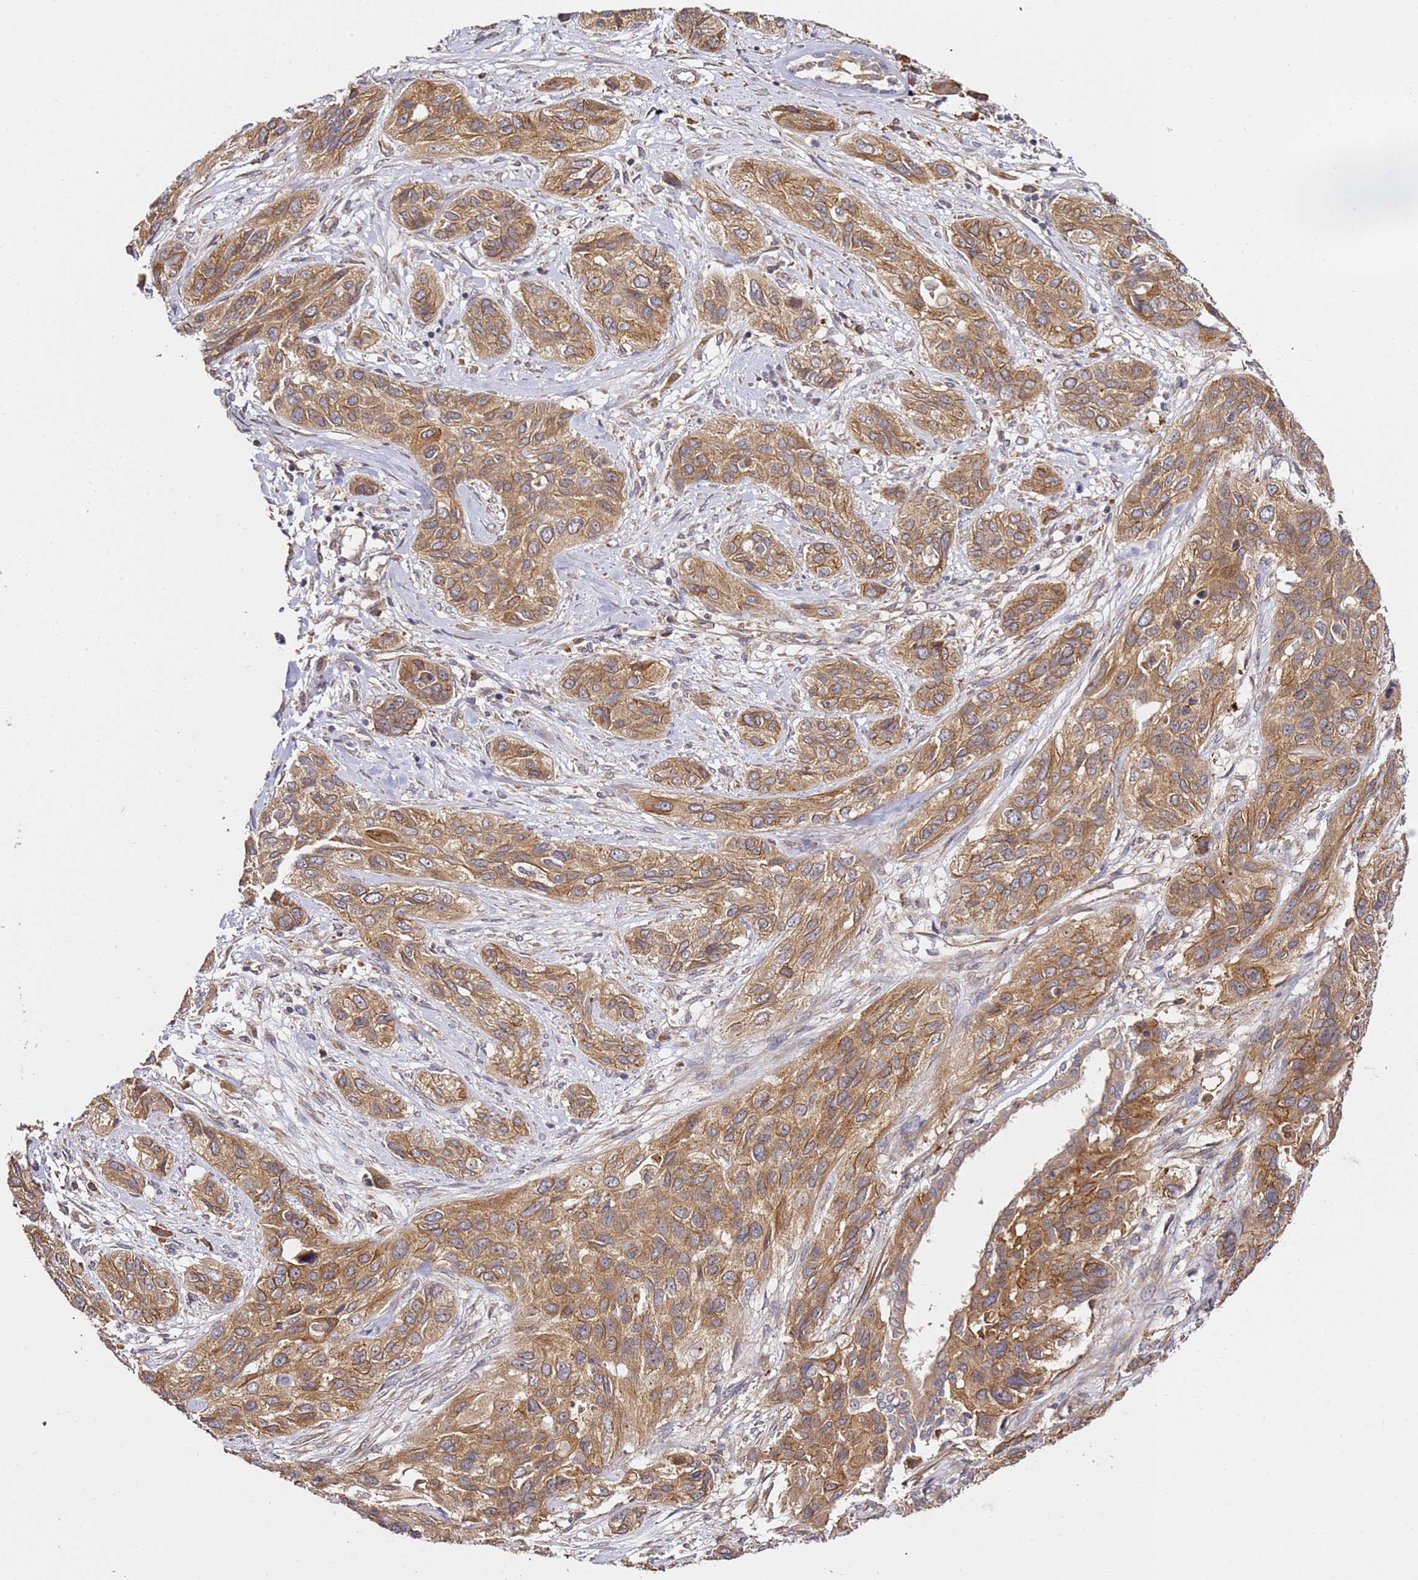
{"staining": {"intensity": "moderate", "quantity": ">75%", "location": "cytoplasmic/membranous"}, "tissue": "lung cancer", "cell_type": "Tumor cells", "image_type": "cancer", "snomed": [{"axis": "morphology", "description": "Squamous cell carcinoma, NOS"}, {"axis": "topography", "description": "Lung"}], "caption": "Squamous cell carcinoma (lung) was stained to show a protein in brown. There is medium levels of moderate cytoplasmic/membranous positivity in about >75% of tumor cells.", "gene": "OSBPL2", "patient": {"sex": "female", "age": 70}}